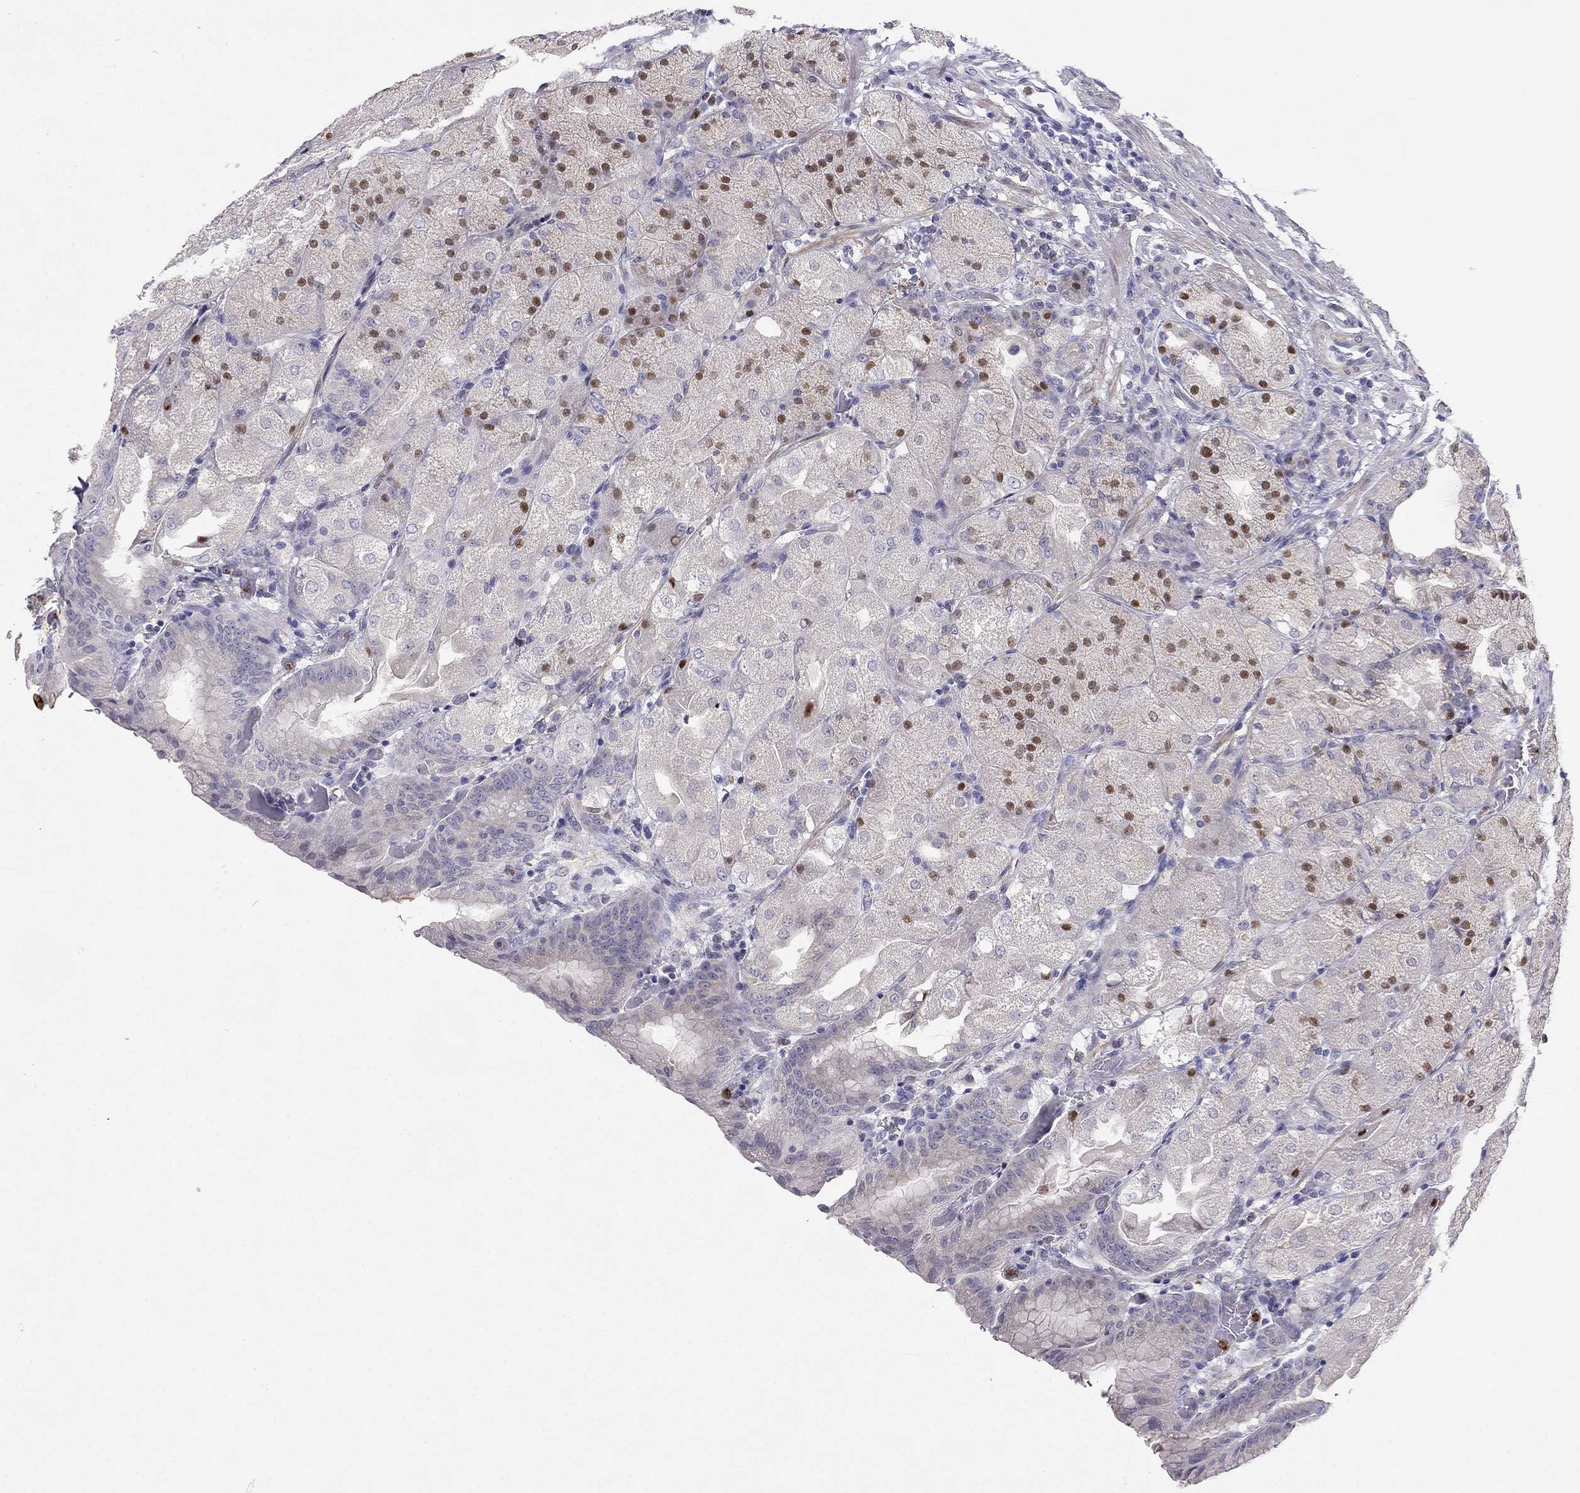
{"staining": {"intensity": "moderate", "quantity": "<25%", "location": "nuclear"}, "tissue": "stomach", "cell_type": "Glandular cells", "image_type": "normal", "snomed": [{"axis": "morphology", "description": "Normal tissue, NOS"}, {"axis": "topography", "description": "Stomach, upper"}, {"axis": "topography", "description": "Stomach"}, {"axis": "topography", "description": "Stomach, lower"}], "caption": "Protein expression analysis of benign human stomach reveals moderate nuclear positivity in approximately <25% of glandular cells.", "gene": "C16orf89", "patient": {"sex": "male", "age": 62}}